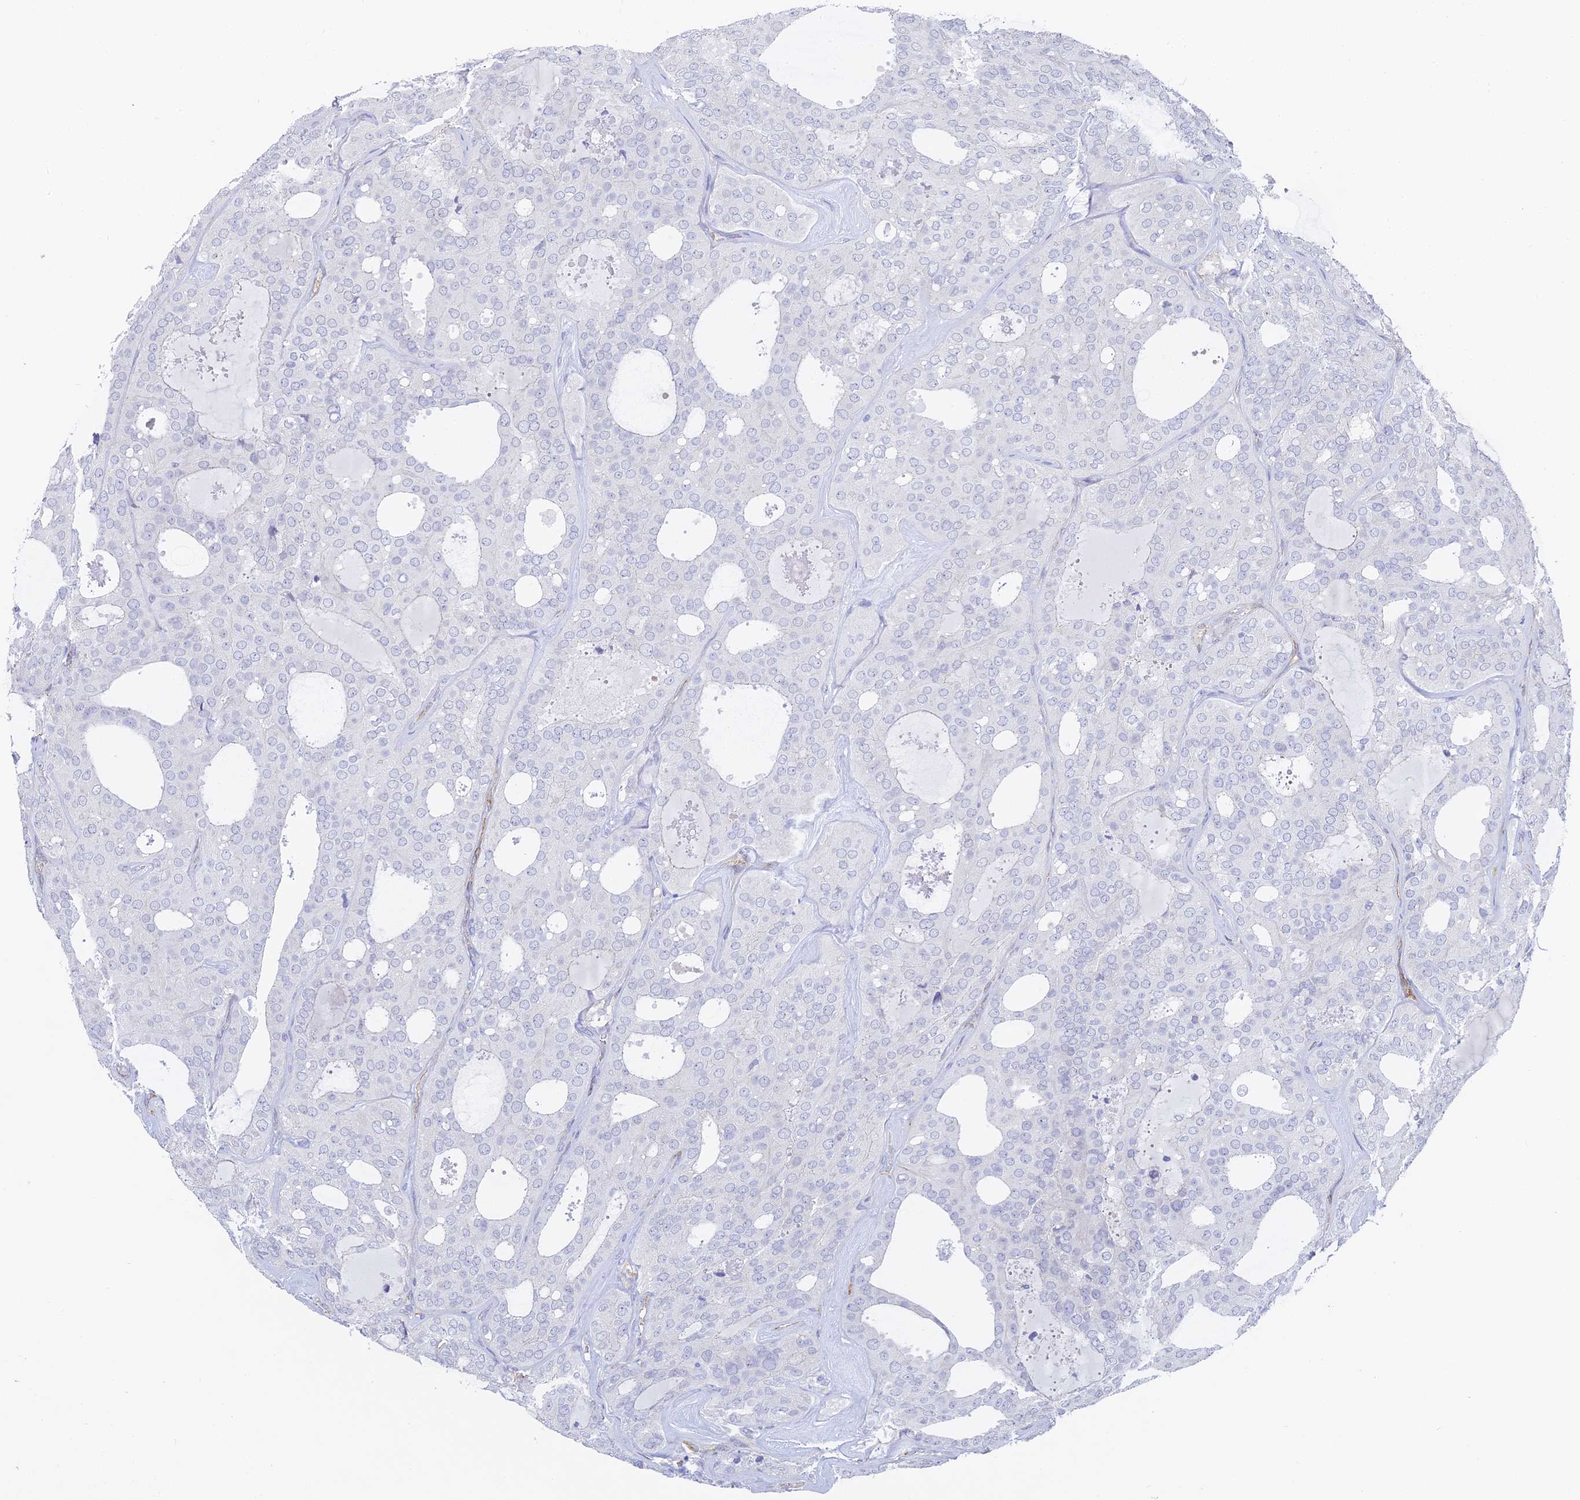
{"staining": {"intensity": "negative", "quantity": "none", "location": "none"}, "tissue": "thyroid cancer", "cell_type": "Tumor cells", "image_type": "cancer", "snomed": [{"axis": "morphology", "description": "Follicular adenoma carcinoma, NOS"}, {"axis": "topography", "description": "Thyroid gland"}], "caption": "Tumor cells are negative for protein expression in human thyroid cancer (follicular adenoma carcinoma).", "gene": "GJA1", "patient": {"sex": "male", "age": 75}}